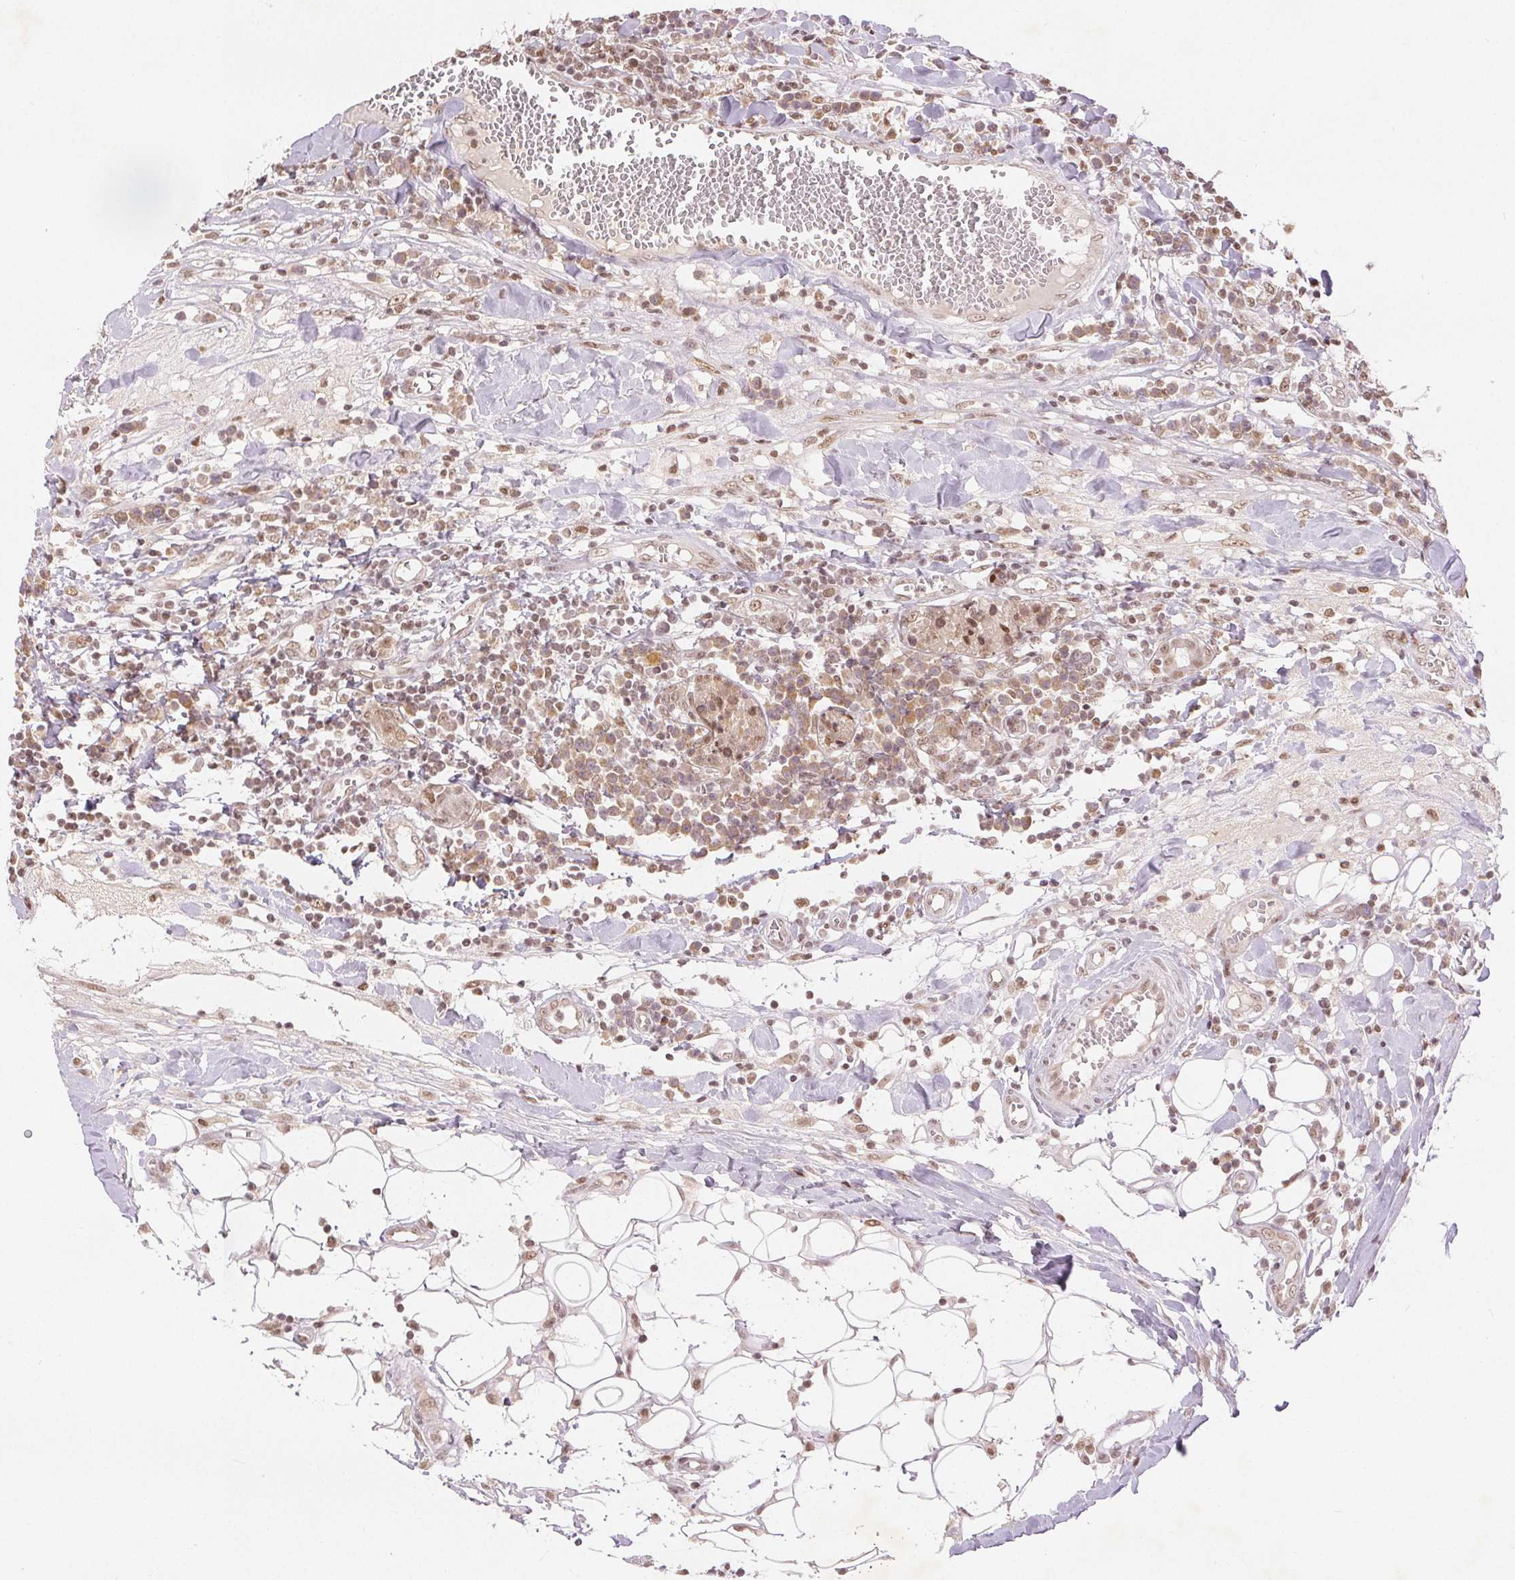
{"staining": {"intensity": "moderate", "quantity": ">75%", "location": "nuclear"}, "tissue": "breast cancer", "cell_type": "Tumor cells", "image_type": "cancer", "snomed": [{"axis": "morphology", "description": "Duct carcinoma"}, {"axis": "topography", "description": "Breast"}], "caption": "Infiltrating ductal carcinoma (breast) stained with DAB IHC demonstrates medium levels of moderate nuclear expression in about >75% of tumor cells. Using DAB (3,3'-diaminobenzidine) (brown) and hematoxylin (blue) stains, captured at high magnification using brightfield microscopy.", "gene": "DEK", "patient": {"sex": "female", "age": 30}}